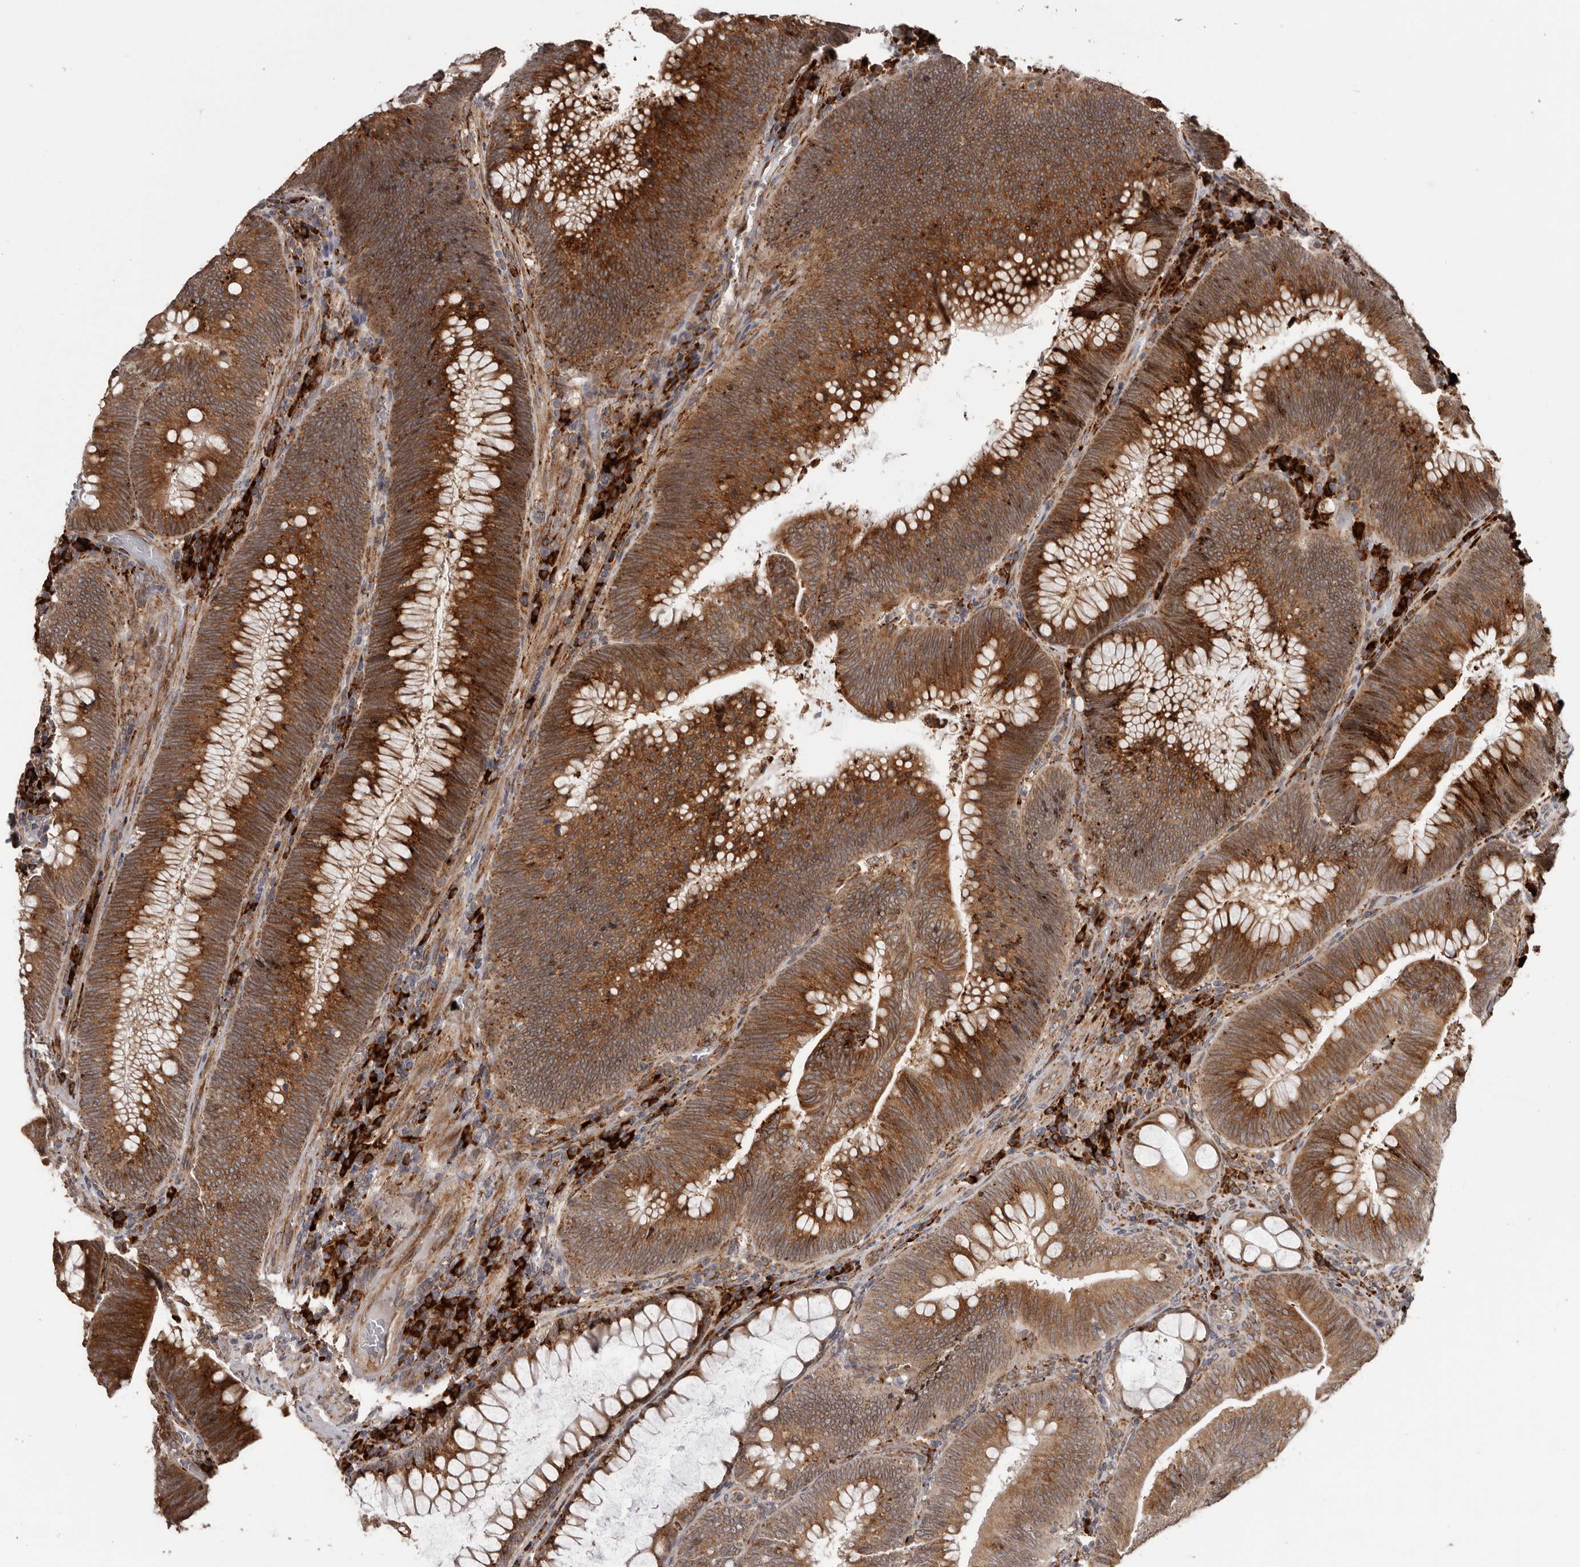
{"staining": {"intensity": "strong", "quantity": ">75%", "location": "cytoplasmic/membranous"}, "tissue": "colorectal cancer", "cell_type": "Tumor cells", "image_type": "cancer", "snomed": [{"axis": "morphology", "description": "Normal tissue, NOS"}, {"axis": "topography", "description": "Colon"}], "caption": "This is an image of immunohistochemistry (IHC) staining of colorectal cancer, which shows strong staining in the cytoplasmic/membranous of tumor cells.", "gene": "NUP43", "patient": {"sex": "female", "age": 82}}